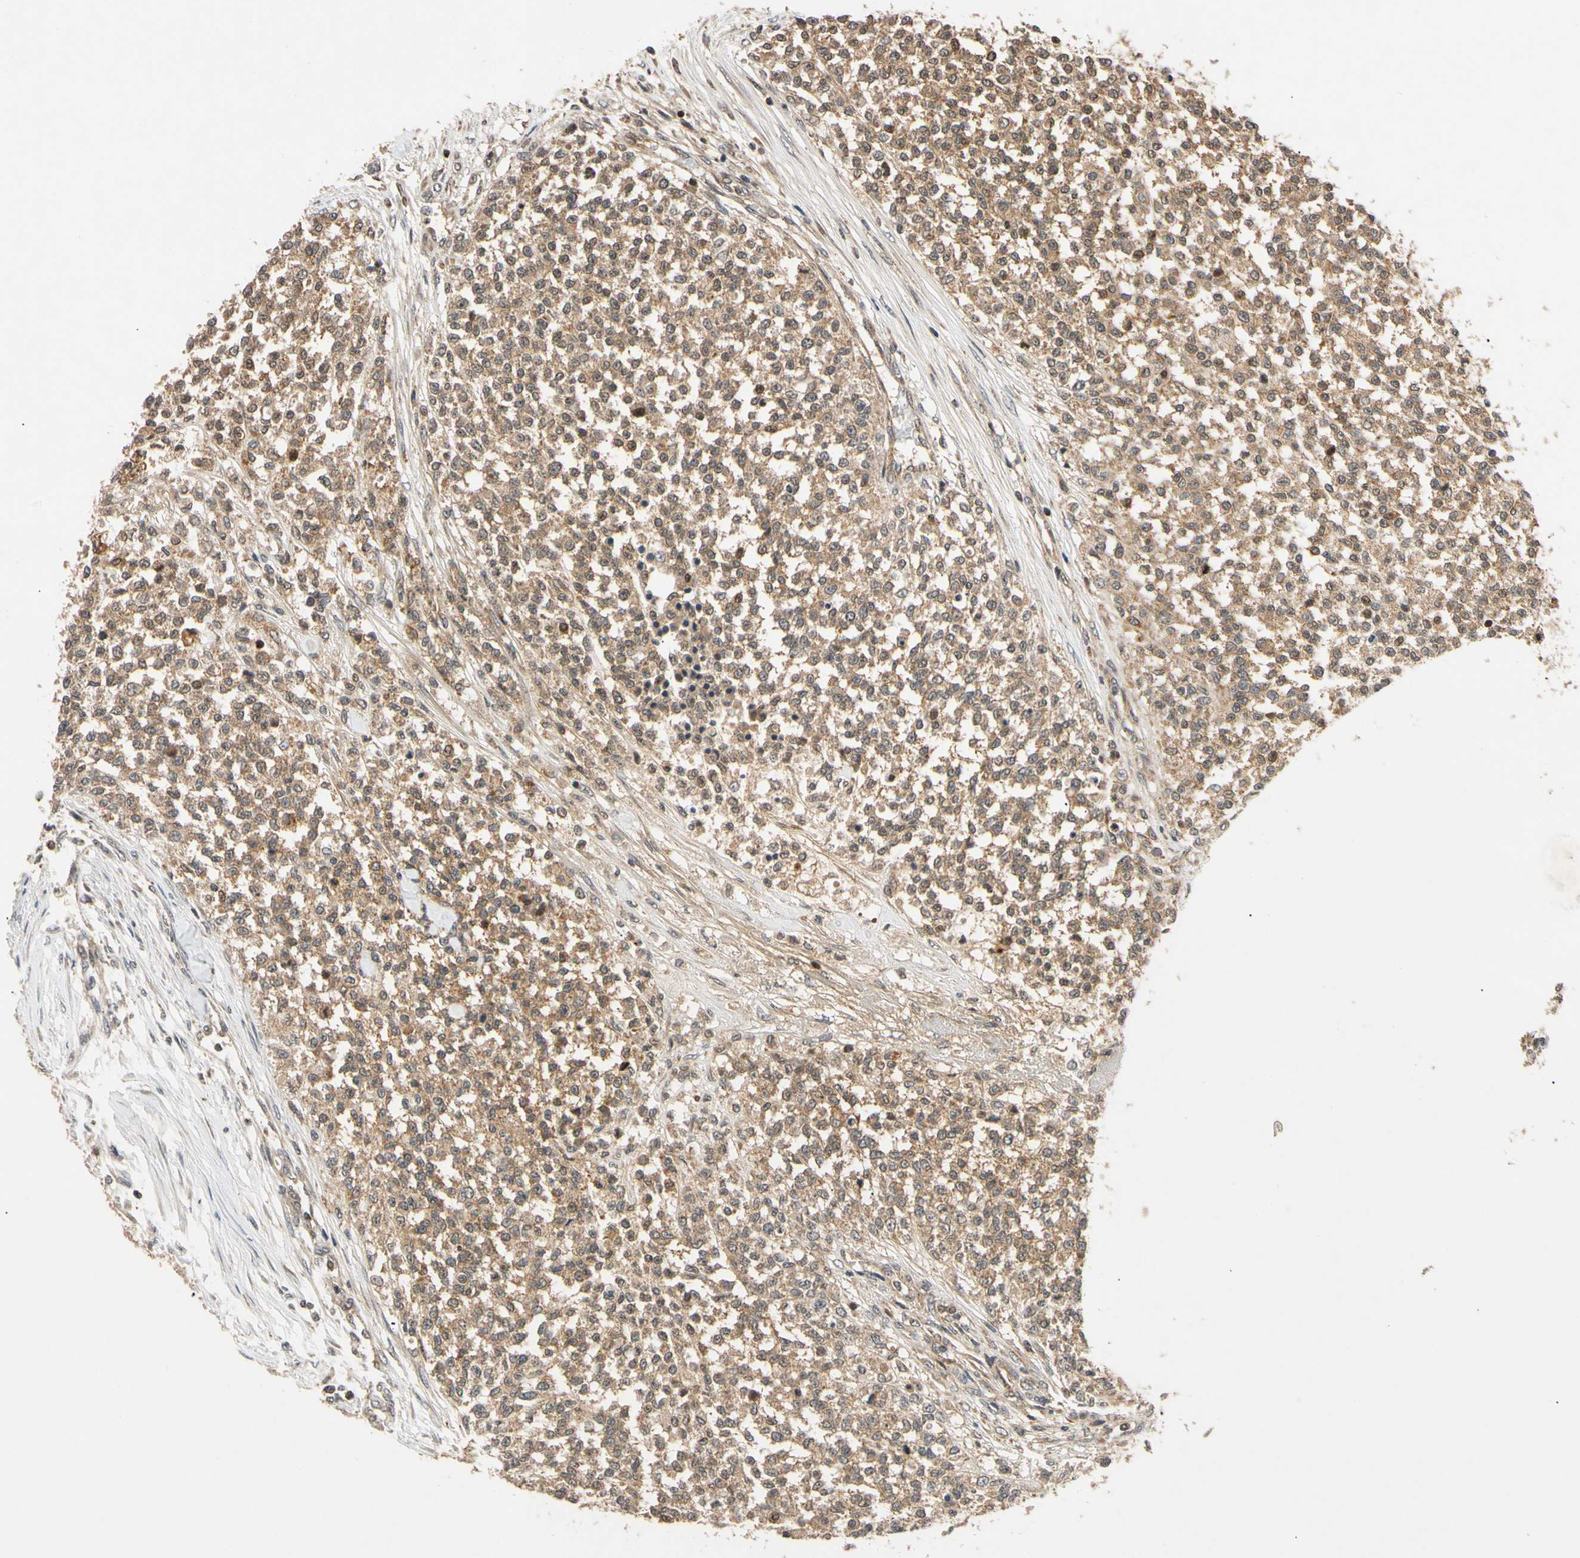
{"staining": {"intensity": "moderate", "quantity": ">75%", "location": "cytoplasmic/membranous"}, "tissue": "testis cancer", "cell_type": "Tumor cells", "image_type": "cancer", "snomed": [{"axis": "morphology", "description": "Seminoma, NOS"}, {"axis": "topography", "description": "Testis"}], "caption": "Immunohistochemical staining of human testis cancer (seminoma) demonstrates medium levels of moderate cytoplasmic/membranous protein staining in approximately >75% of tumor cells.", "gene": "MRPS22", "patient": {"sex": "male", "age": 59}}